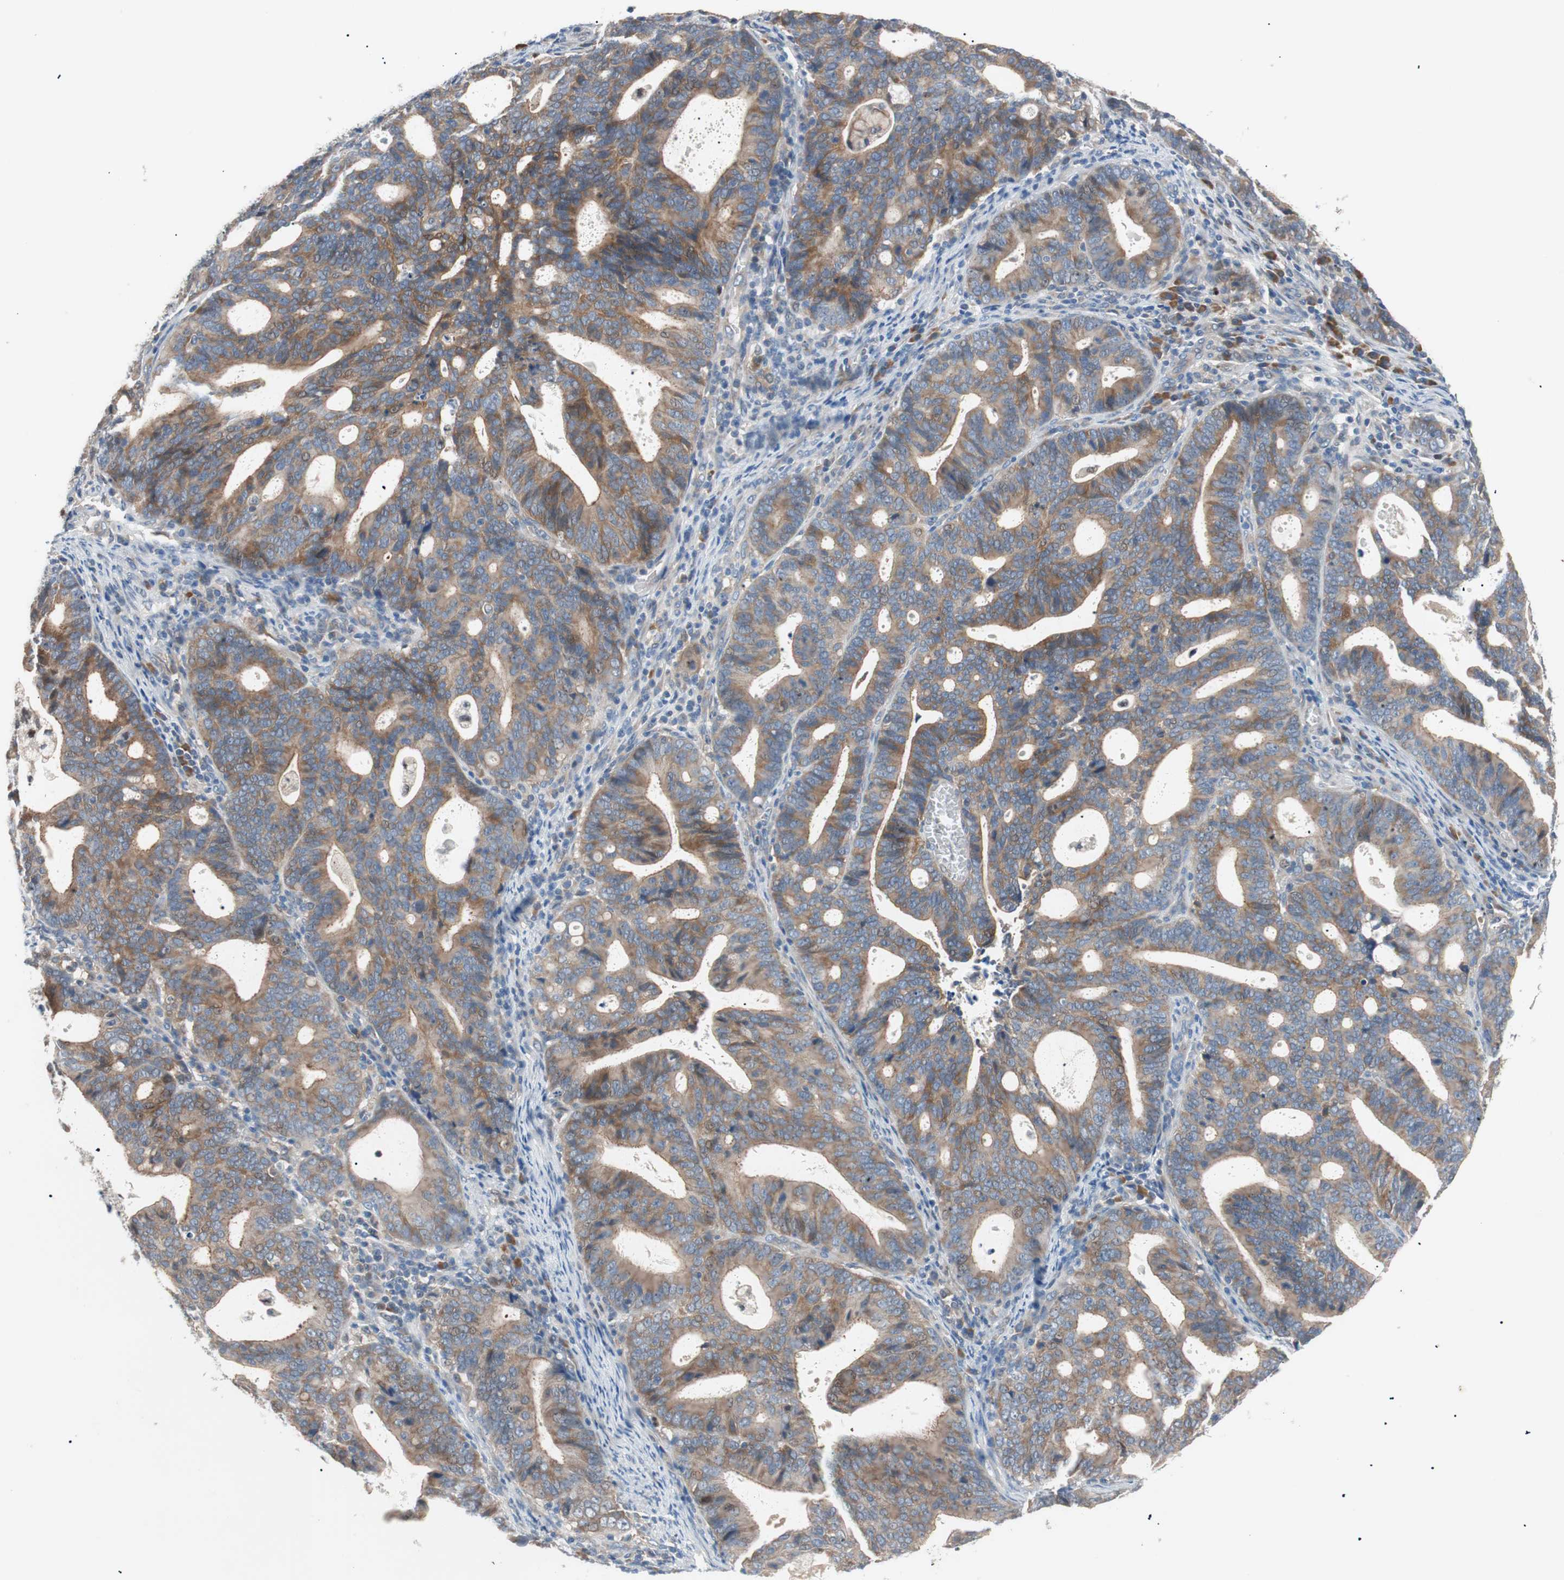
{"staining": {"intensity": "moderate", "quantity": ">75%", "location": "cytoplasmic/membranous"}, "tissue": "endometrial cancer", "cell_type": "Tumor cells", "image_type": "cancer", "snomed": [{"axis": "morphology", "description": "Adenocarcinoma, NOS"}, {"axis": "topography", "description": "Uterus"}], "caption": "Human endometrial adenocarcinoma stained with a protein marker displays moderate staining in tumor cells.", "gene": "PCK1", "patient": {"sex": "female", "age": 83}}